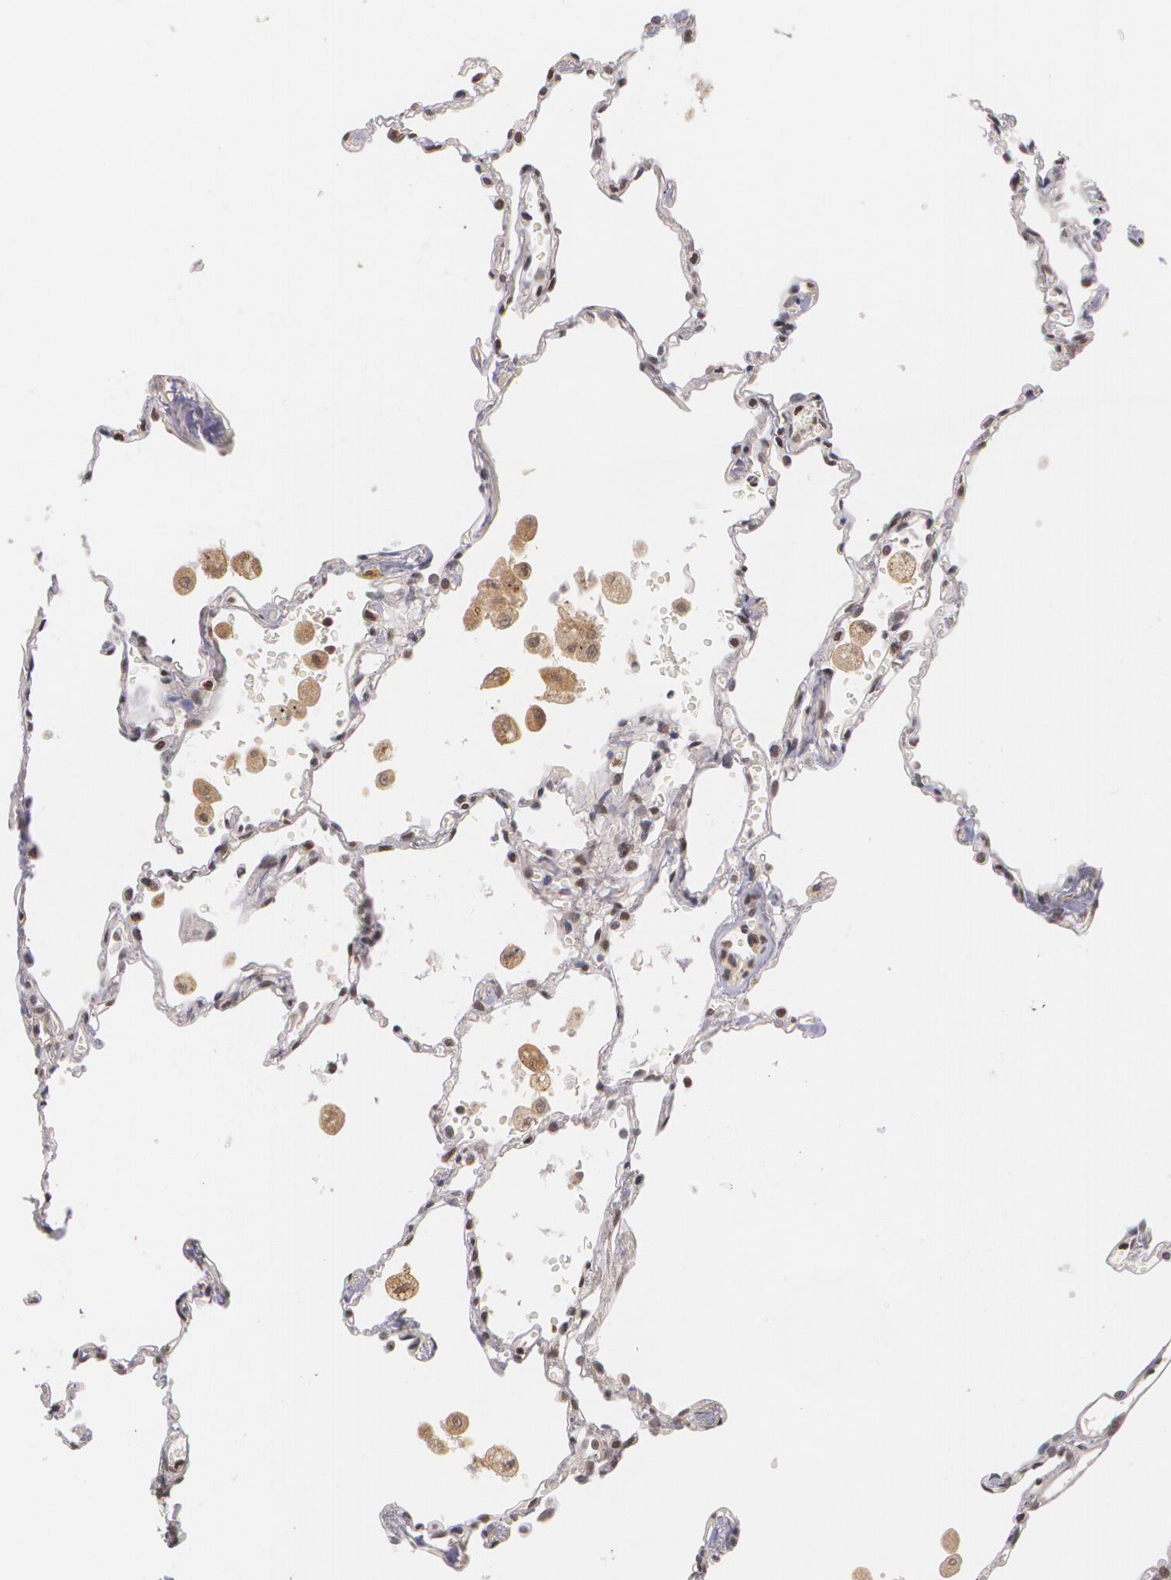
{"staining": {"intensity": "weak", "quantity": "25%-75%", "location": "nuclear"}, "tissue": "lung", "cell_type": "Alveolar cells", "image_type": "normal", "snomed": [{"axis": "morphology", "description": "Normal tissue, NOS"}, {"axis": "topography", "description": "Lung"}], "caption": "Normal lung demonstrates weak nuclear expression in approximately 25%-75% of alveolar cells (Stains: DAB in brown, nuclei in blue, Microscopy: brightfield microscopy at high magnification)..", "gene": "VAV3", "patient": {"sex": "male", "age": 71}}